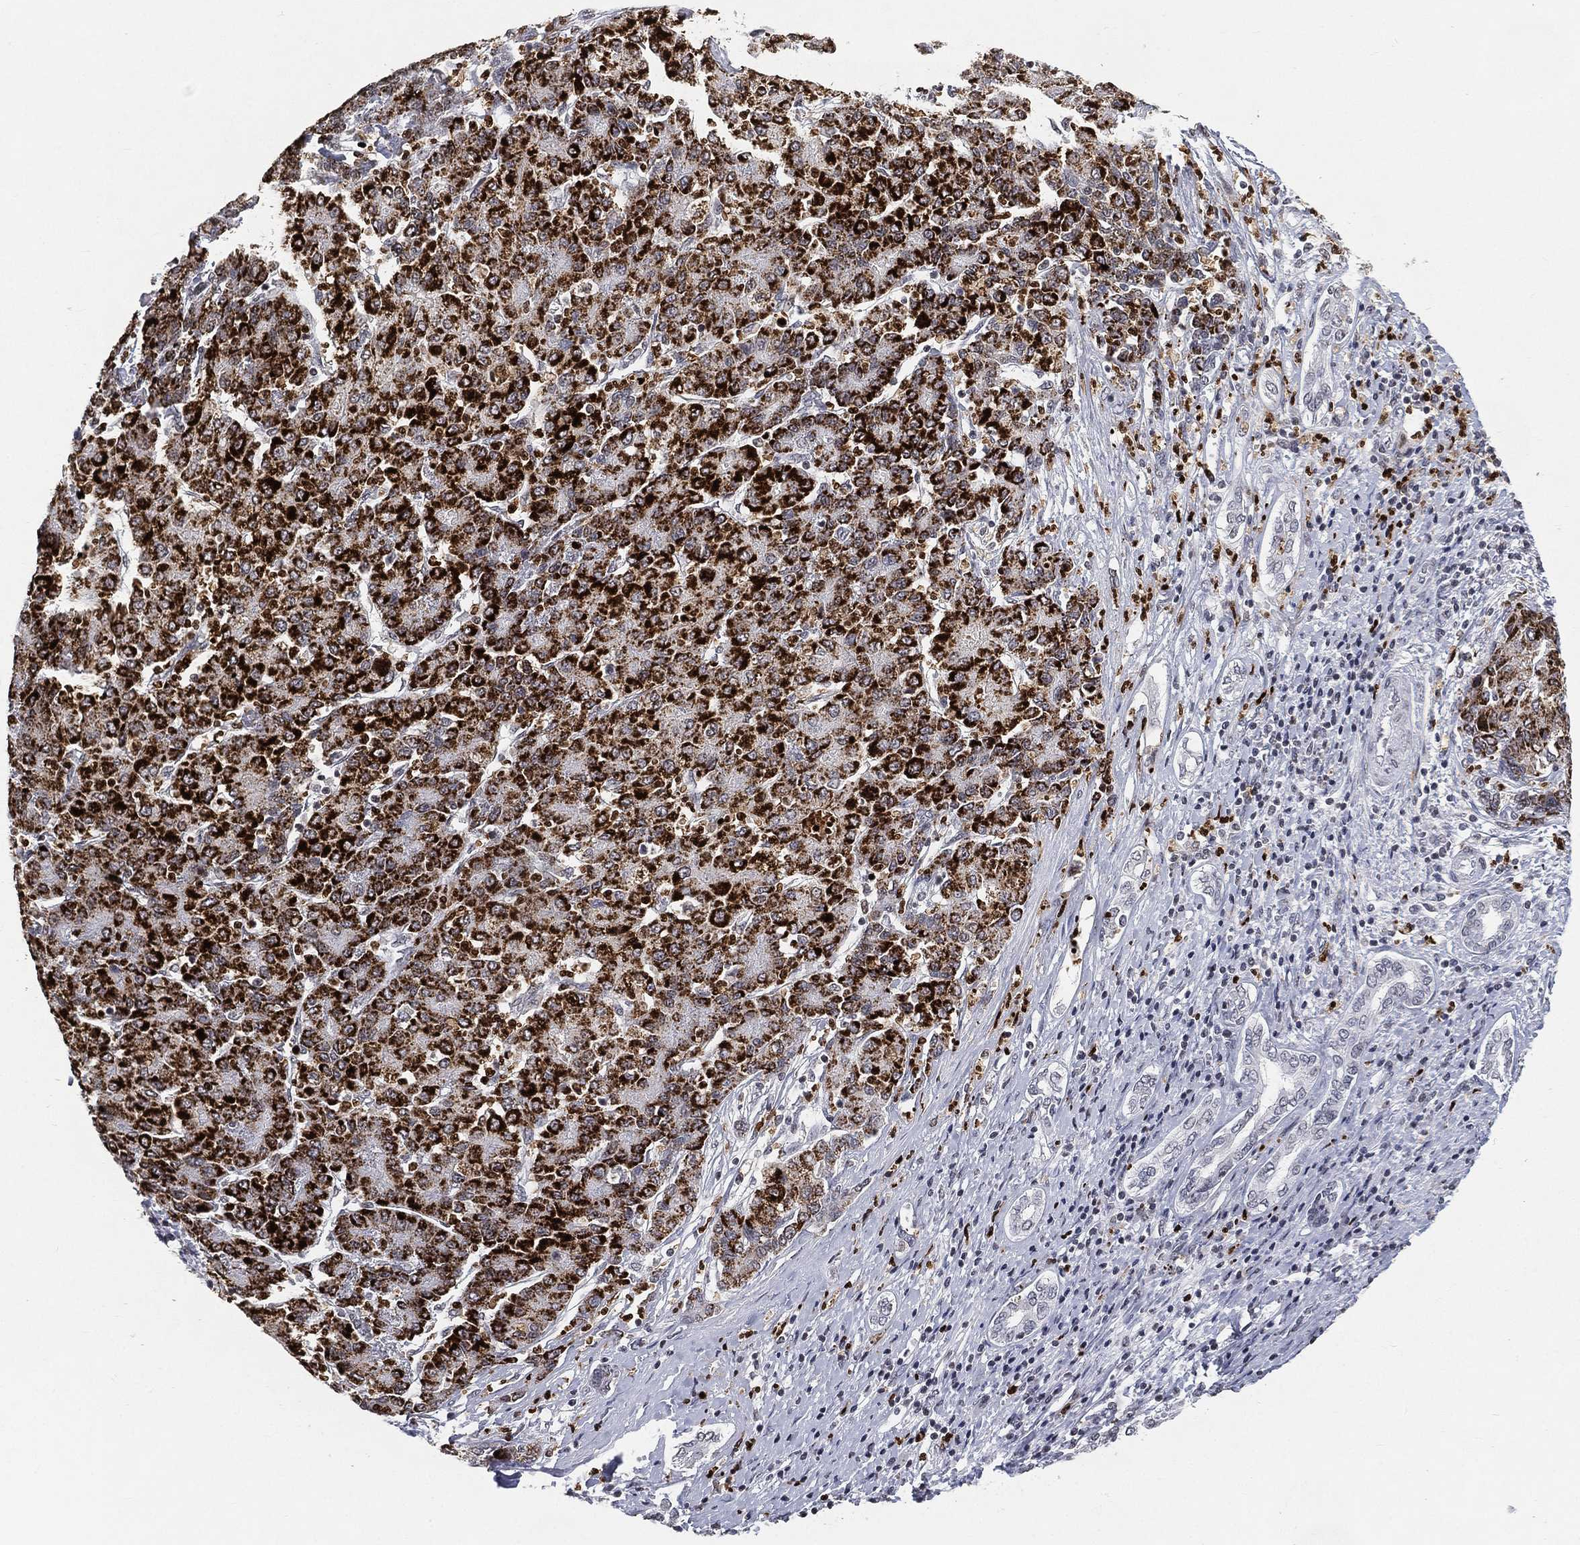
{"staining": {"intensity": "strong", "quantity": ">75%", "location": "cytoplasmic/membranous"}, "tissue": "liver cancer", "cell_type": "Tumor cells", "image_type": "cancer", "snomed": [{"axis": "morphology", "description": "Carcinoma, Hepatocellular, NOS"}, {"axis": "topography", "description": "Liver"}], "caption": "Hepatocellular carcinoma (liver) was stained to show a protein in brown. There is high levels of strong cytoplasmic/membranous positivity in approximately >75% of tumor cells.", "gene": "ARG1", "patient": {"sex": "male", "age": 65}}